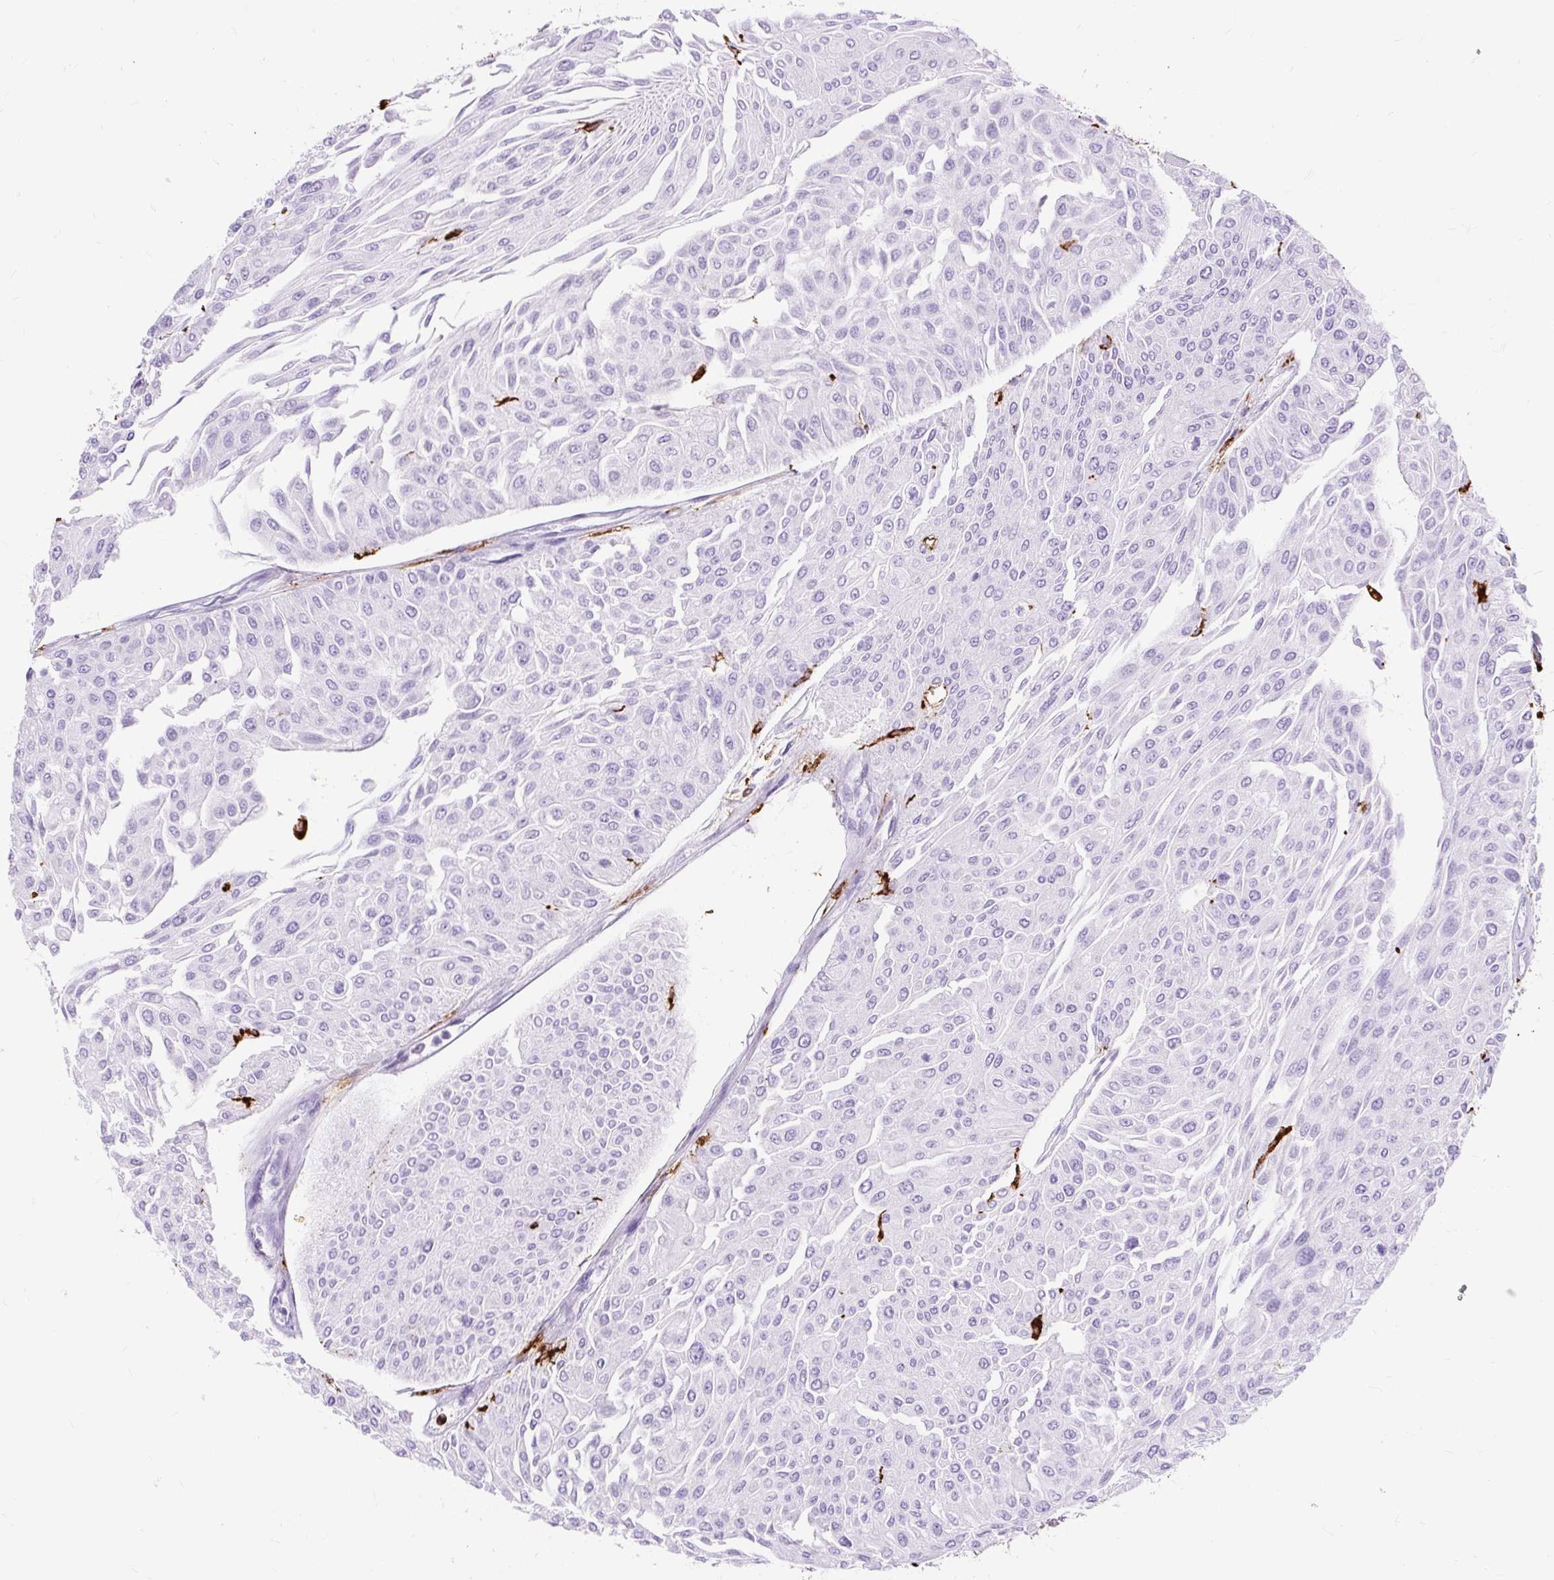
{"staining": {"intensity": "negative", "quantity": "none", "location": "none"}, "tissue": "urothelial cancer", "cell_type": "Tumor cells", "image_type": "cancer", "snomed": [{"axis": "morphology", "description": "Urothelial carcinoma, Low grade"}, {"axis": "topography", "description": "Urinary bladder"}], "caption": "IHC micrograph of human urothelial cancer stained for a protein (brown), which exhibits no expression in tumor cells. (Stains: DAB immunohistochemistry (IHC) with hematoxylin counter stain, Microscopy: brightfield microscopy at high magnification).", "gene": "HLA-DRA", "patient": {"sex": "male", "age": 67}}